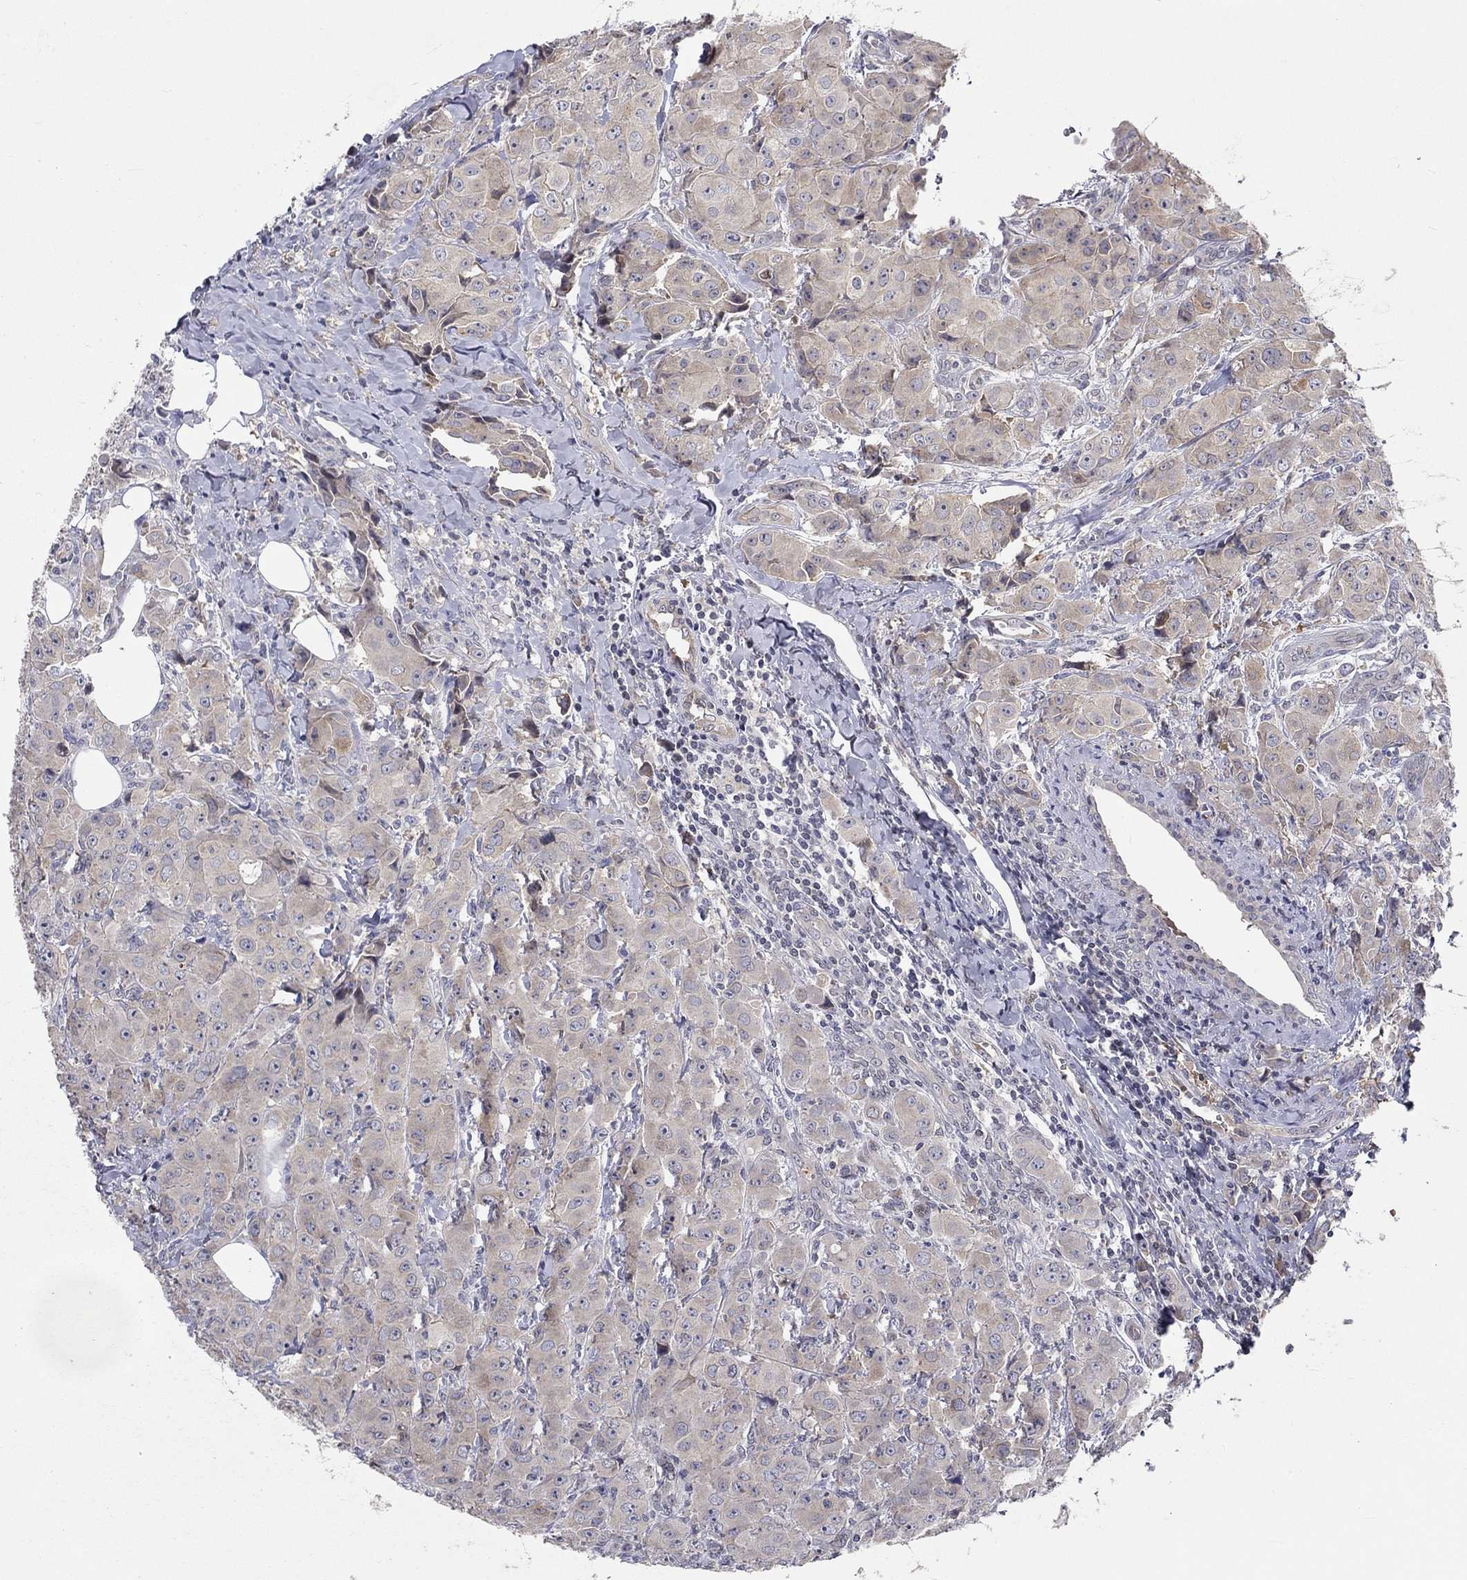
{"staining": {"intensity": "negative", "quantity": "none", "location": "none"}, "tissue": "breast cancer", "cell_type": "Tumor cells", "image_type": "cancer", "snomed": [{"axis": "morphology", "description": "Duct carcinoma"}, {"axis": "topography", "description": "Breast"}], "caption": "Immunohistochemistry (IHC) of breast cancer displays no positivity in tumor cells.", "gene": "CETN3", "patient": {"sex": "female", "age": 43}}